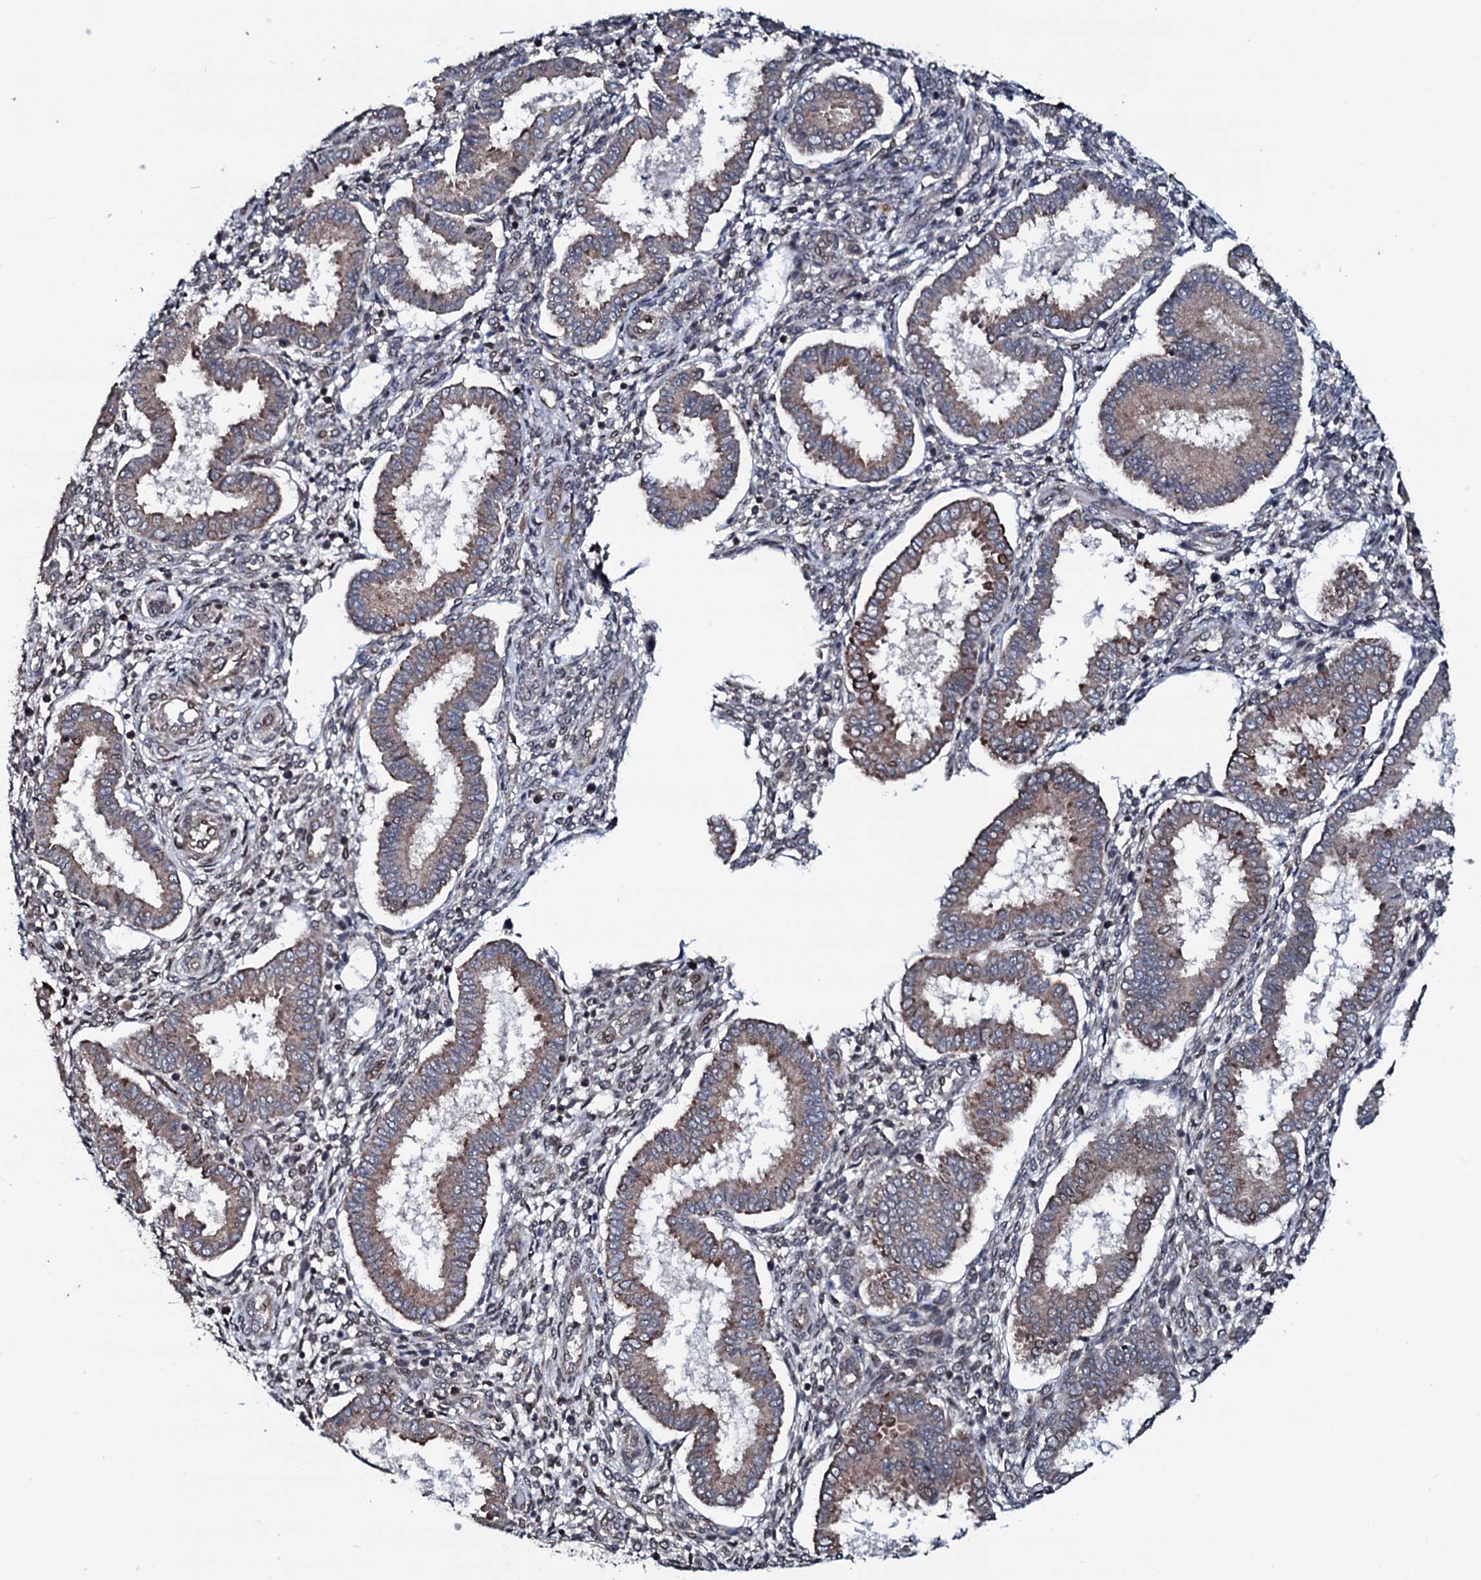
{"staining": {"intensity": "weak", "quantity": "<25%", "location": "cytoplasmic/membranous"}, "tissue": "endometrium", "cell_type": "Cells in endometrial stroma", "image_type": "normal", "snomed": [{"axis": "morphology", "description": "Normal tissue, NOS"}, {"axis": "topography", "description": "Endometrium"}], "caption": "Protein analysis of benign endometrium displays no significant positivity in cells in endometrial stroma.", "gene": "OGFOD2", "patient": {"sex": "female", "age": 24}}